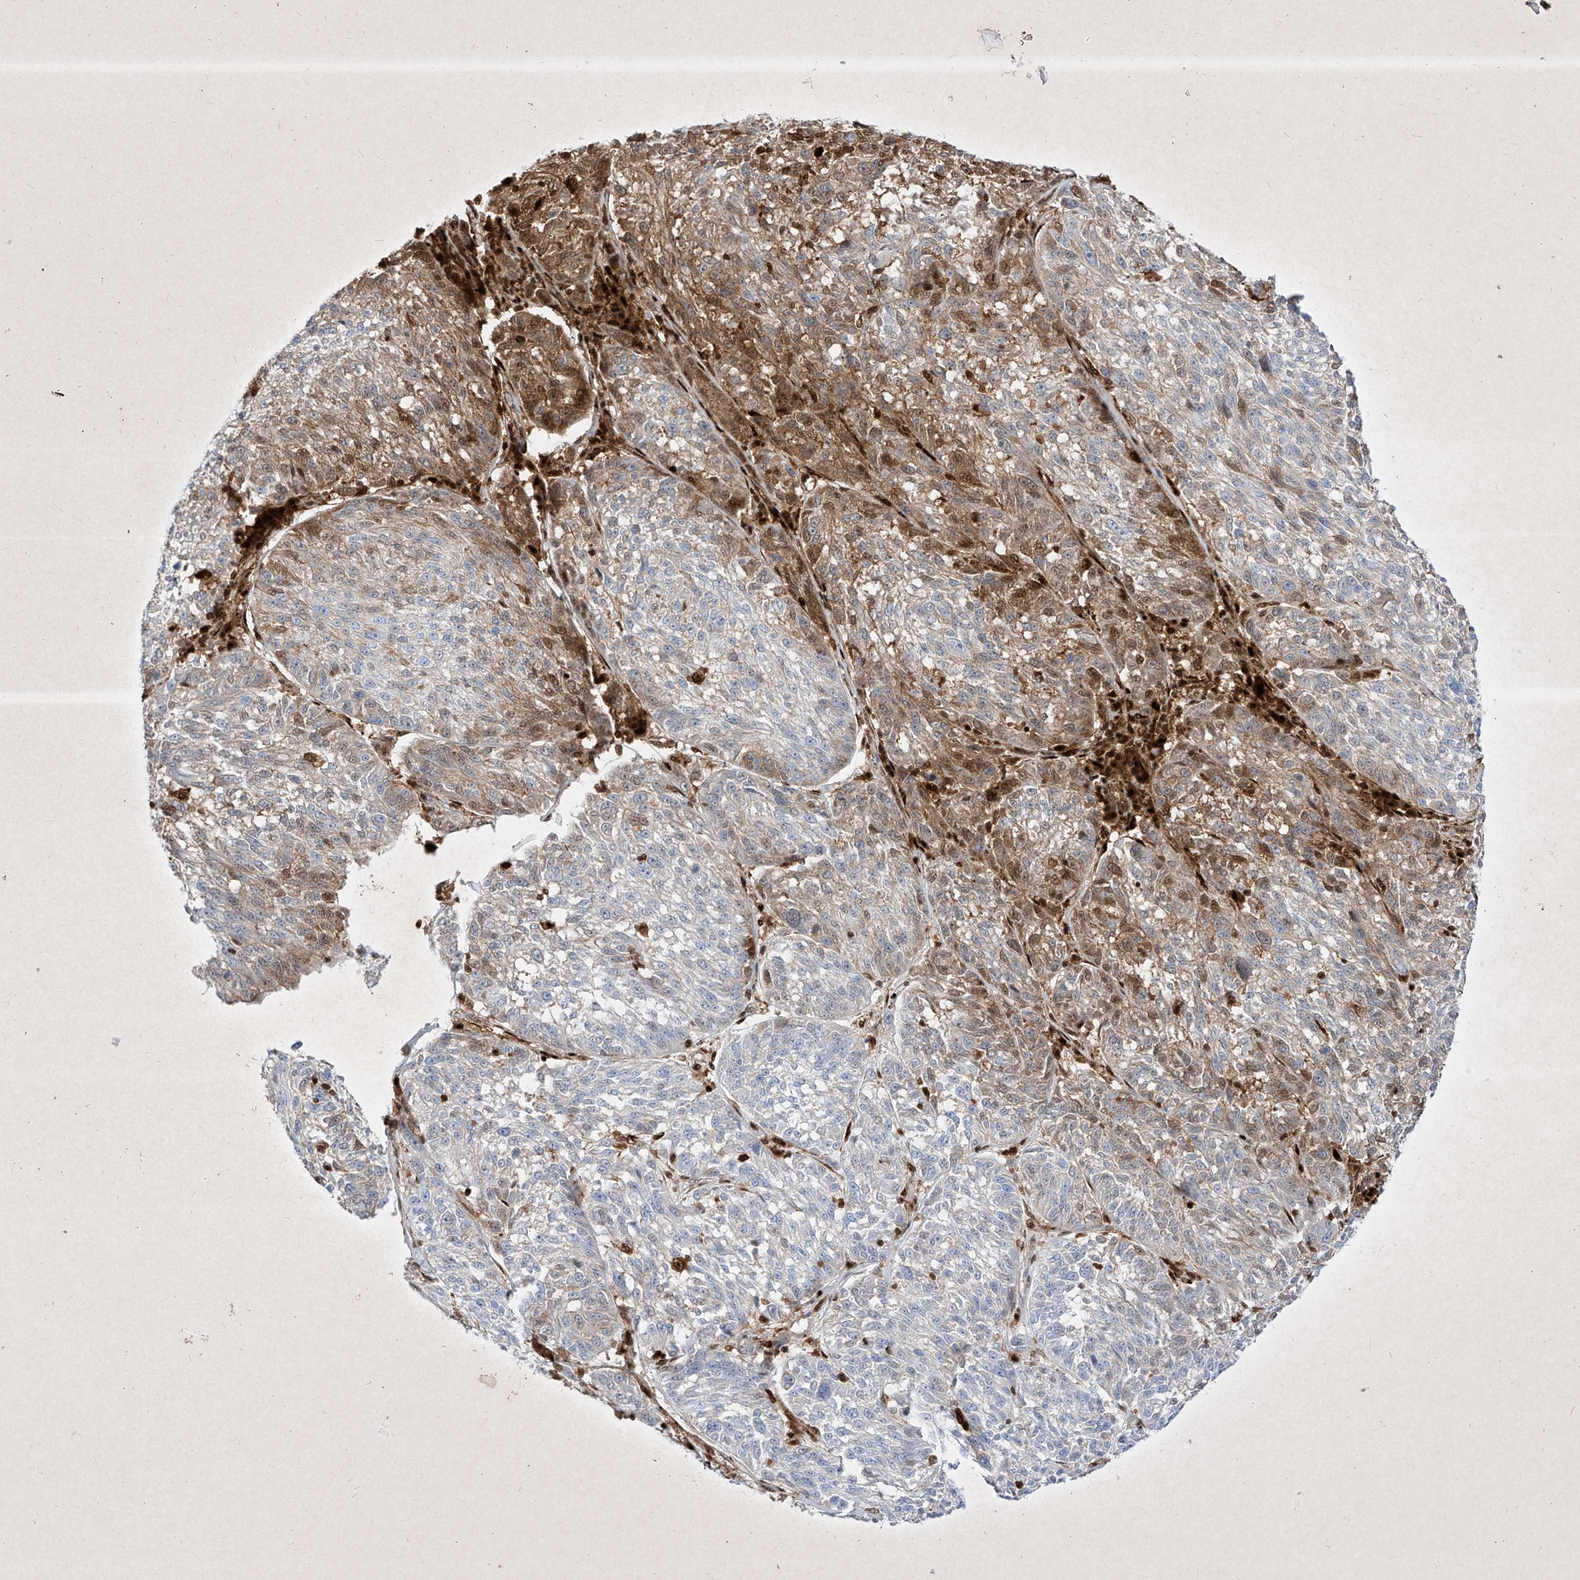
{"staining": {"intensity": "moderate", "quantity": "25%-75%", "location": "cytoplasmic/membranous,nuclear"}, "tissue": "melanoma", "cell_type": "Tumor cells", "image_type": "cancer", "snomed": [{"axis": "morphology", "description": "Malignant melanoma, NOS"}, {"axis": "topography", "description": "Skin"}], "caption": "Moderate cytoplasmic/membranous and nuclear protein expression is seen in about 25%-75% of tumor cells in melanoma.", "gene": "PSMB10", "patient": {"sex": "male", "age": 53}}